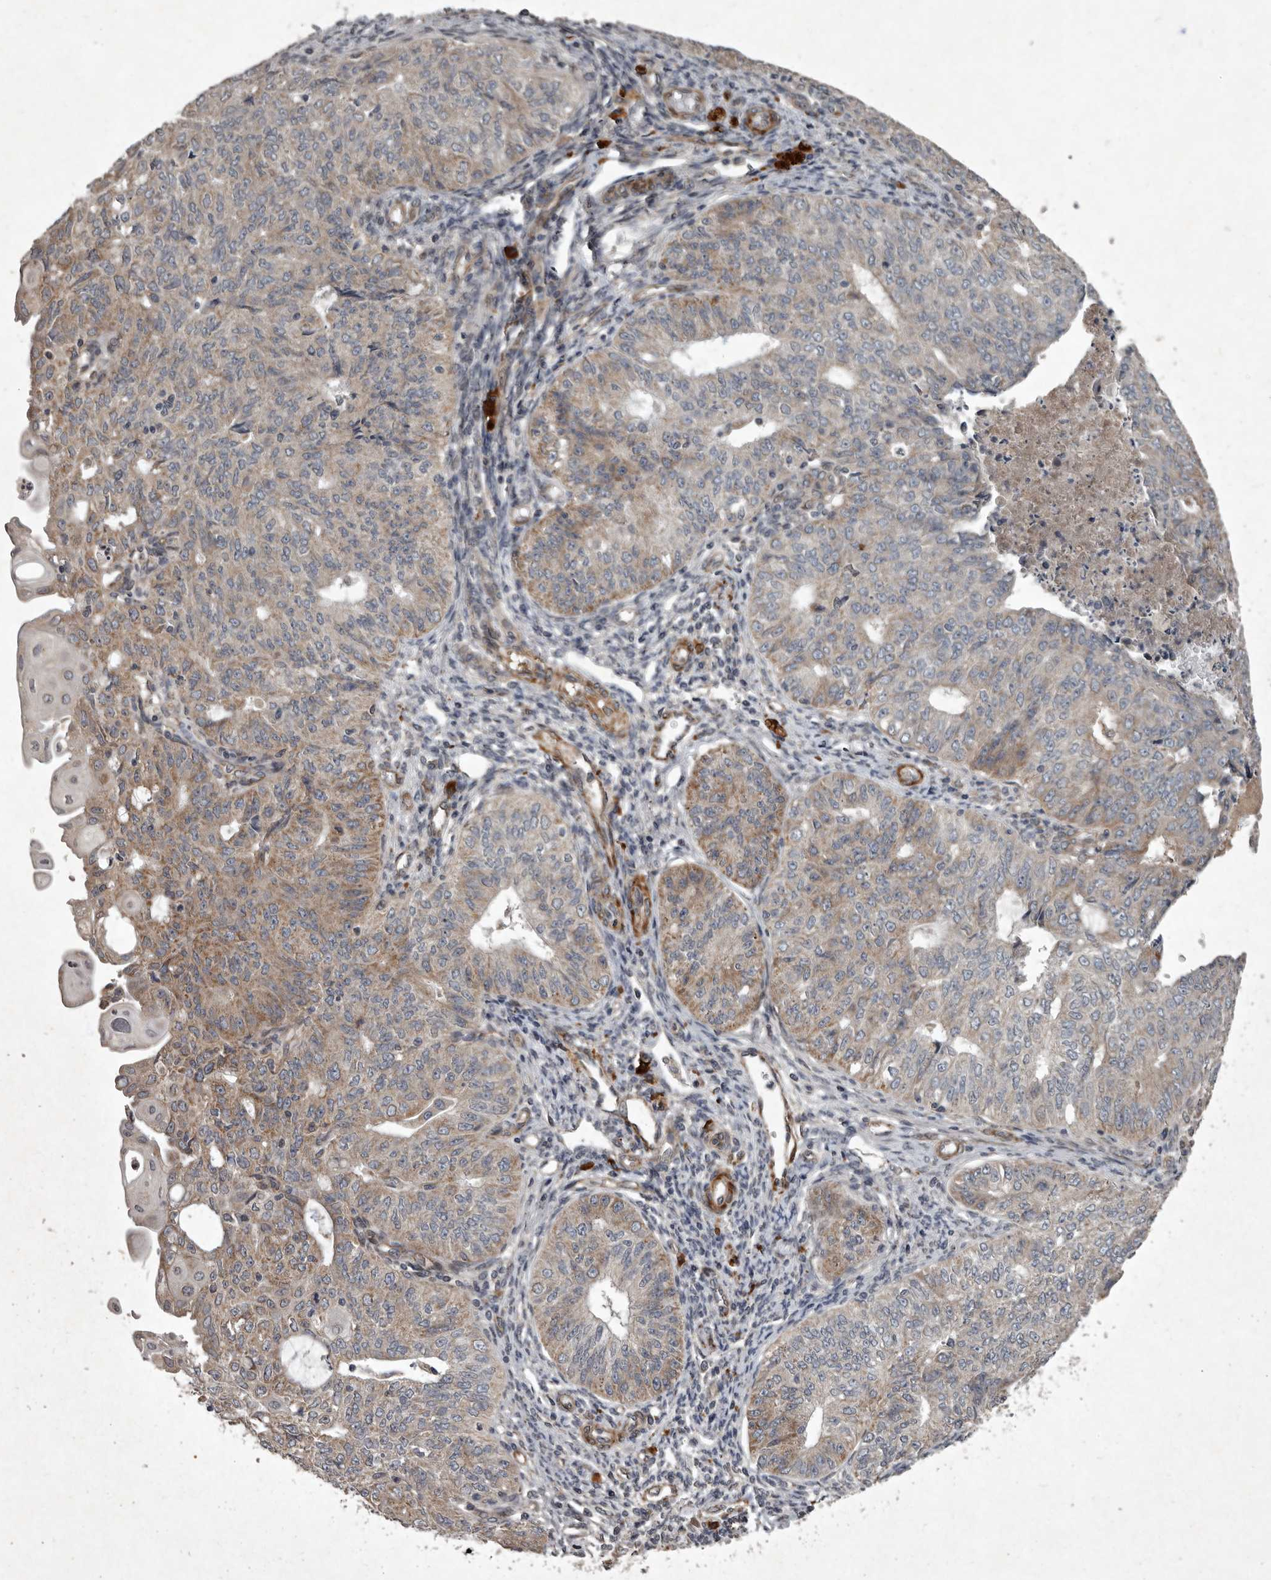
{"staining": {"intensity": "moderate", "quantity": "25%-75%", "location": "cytoplasmic/membranous"}, "tissue": "endometrial cancer", "cell_type": "Tumor cells", "image_type": "cancer", "snomed": [{"axis": "morphology", "description": "Adenocarcinoma, NOS"}, {"axis": "topography", "description": "Endometrium"}], "caption": "Moderate cytoplasmic/membranous protein staining is seen in approximately 25%-75% of tumor cells in adenocarcinoma (endometrial).", "gene": "MRPS15", "patient": {"sex": "female", "age": 32}}